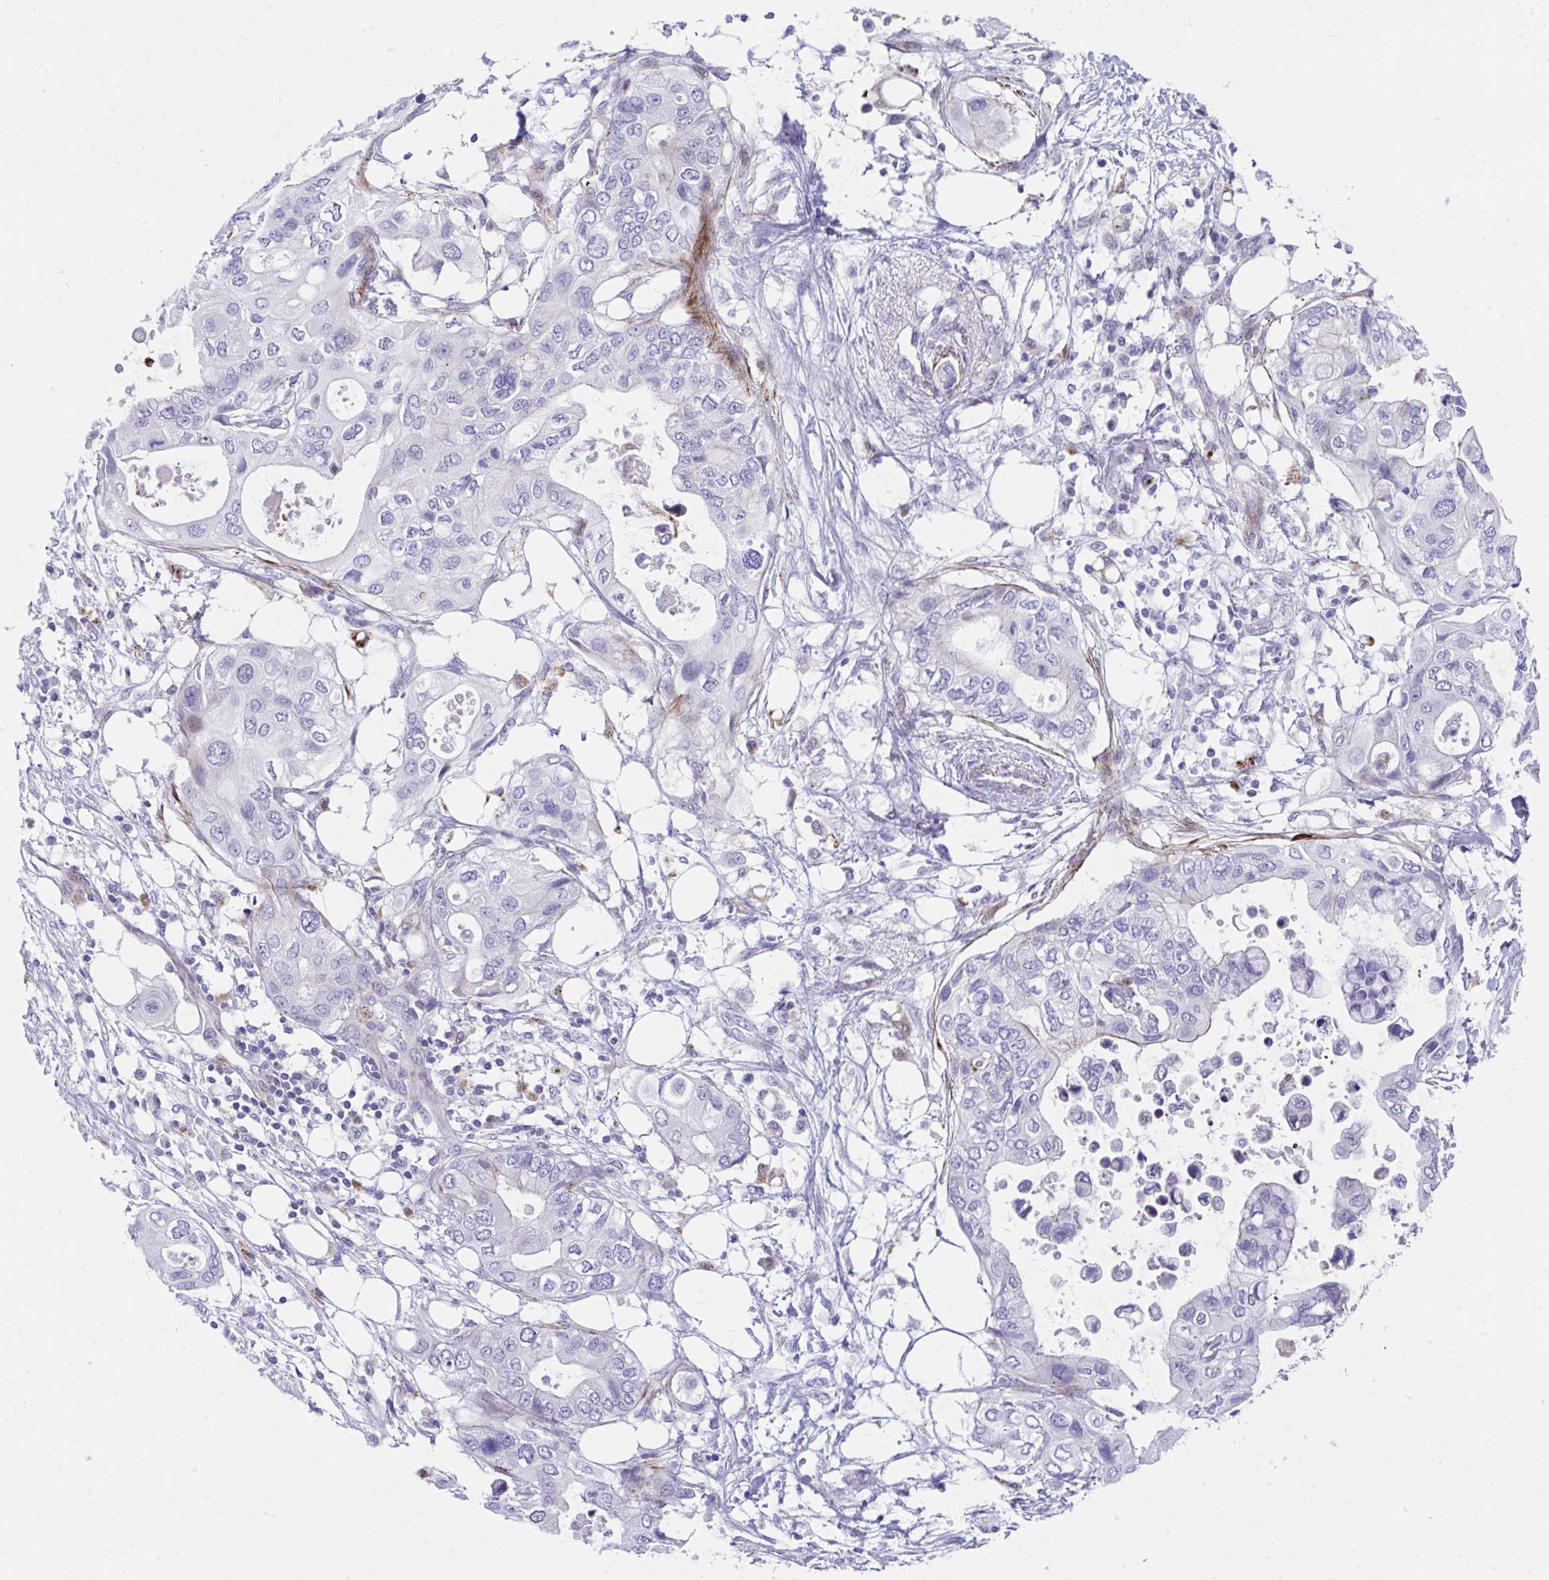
{"staining": {"intensity": "negative", "quantity": "none", "location": "none"}, "tissue": "pancreatic cancer", "cell_type": "Tumor cells", "image_type": "cancer", "snomed": [{"axis": "morphology", "description": "Adenocarcinoma, NOS"}, {"axis": "topography", "description": "Pancreas"}], "caption": "This micrograph is of pancreatic adenocarcinoma stained with immunohistochemistry (IHC) to label a protein in brown with the nuclei are counter-stained blue. There is no positivity in tumor cells. (DAB (3,3'-diaminobenzidine) immunohistochemistry with hematoxylin counter stain).", "gene": "CSTB", "patient": {"sex": "female", "age": 63}}